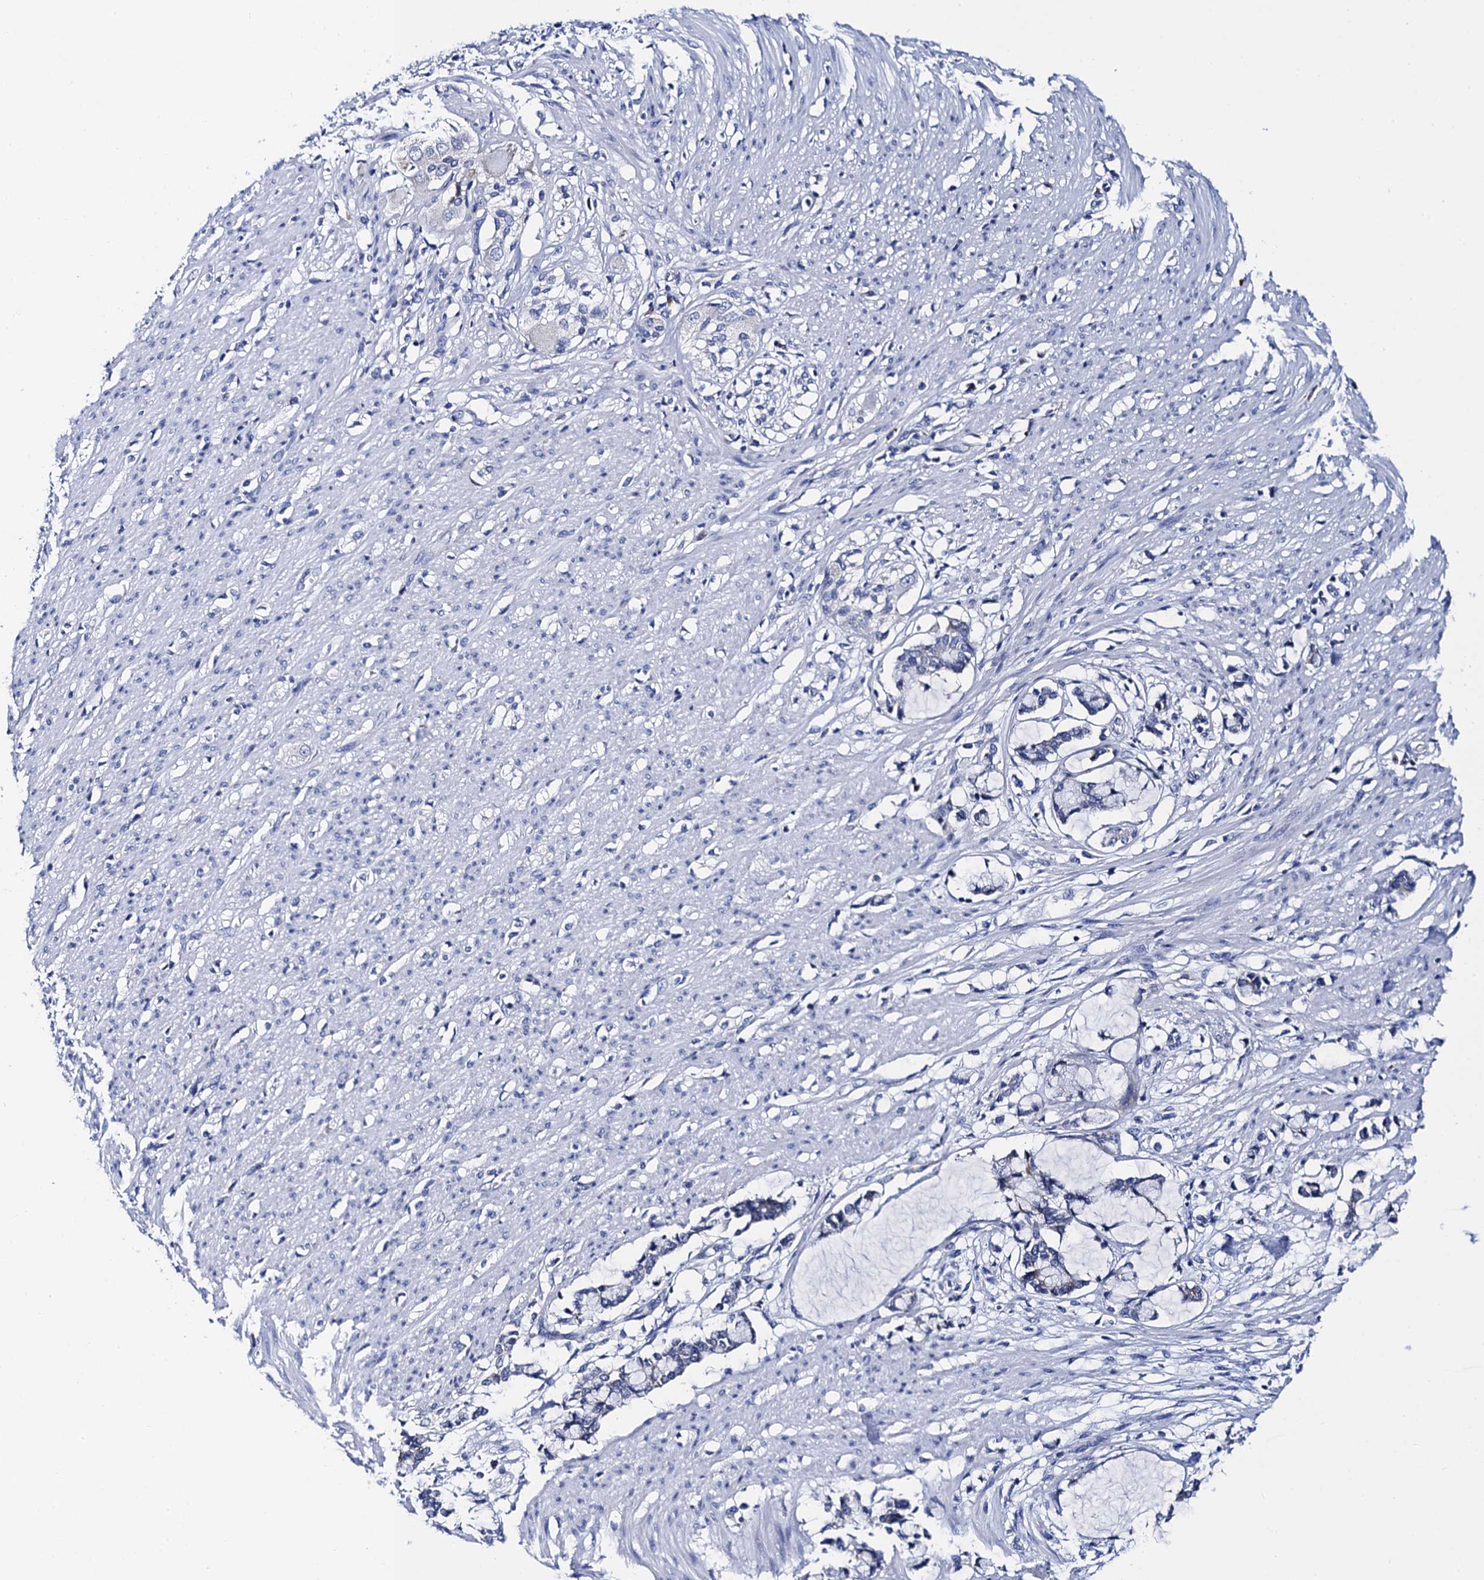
{"staining": {"intensity": "negative", "quantity": "none", "location": "none"}, "tissue": "smooth muscle", "cell_type": "Smooth muscle cells", "image_type": "normal", "snomed": [{"axis": "morphology", "description": "Normal tissue, NOS"}, {"axis": "morphology", "description": "Adenocarcinoma, NOS"}, {"axis": "topography", "description": "Colon"}, {"axis": "topography", "description": "Peripheral nerve tissue"}], "caption": "The immunohistochemistry histopathology image has no significant positivity in smooth muscle cells of smooth muscle. (Stains: DAB (3,3'-diaminobenzidine) IHC with hematoxylin counter stain, Microscopy: brightfield microscopy at high magnification).", "gene": "ACADSB", "patient": {"sex": "male", "age": 14}}